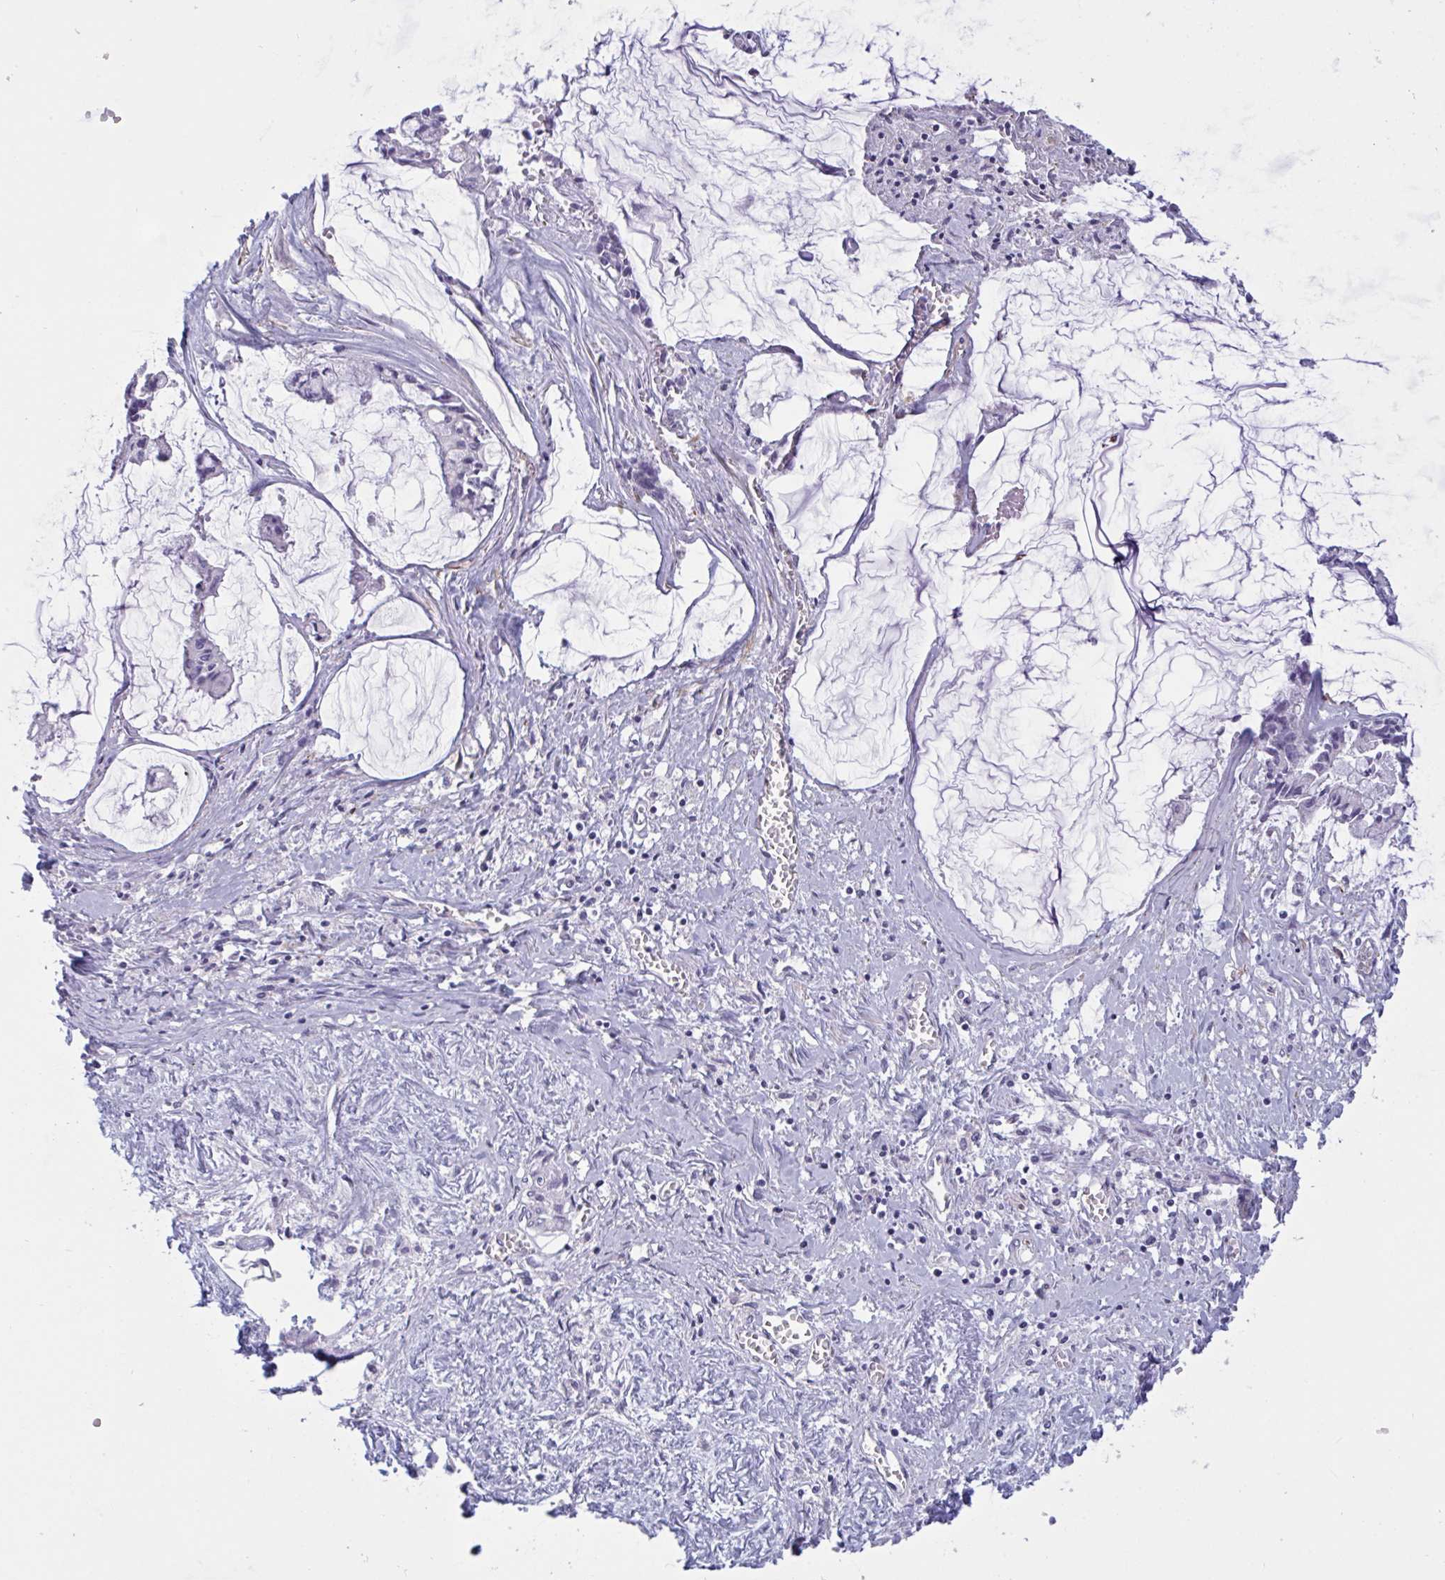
{"staining": {"intensity": "negative", "quantity": "none", "location": "none"}, "tissue": "ovarian cancer", "cell_type": "Tumor cells", "image_type": "cancer", "snomed": [{"axis": "morphology", "description": "Cystadenocarcinoma, mucinous, NOS"}, {"axis": "topography", "description": "Ovary"}], "caption": "An image of ovarian cancer (mucinous cystadenocarcinoma) stained for a protein shows no brown staining in tumor cells.", "gene": "OXLD1", "patient": {"sex": "female", "age": 90}}